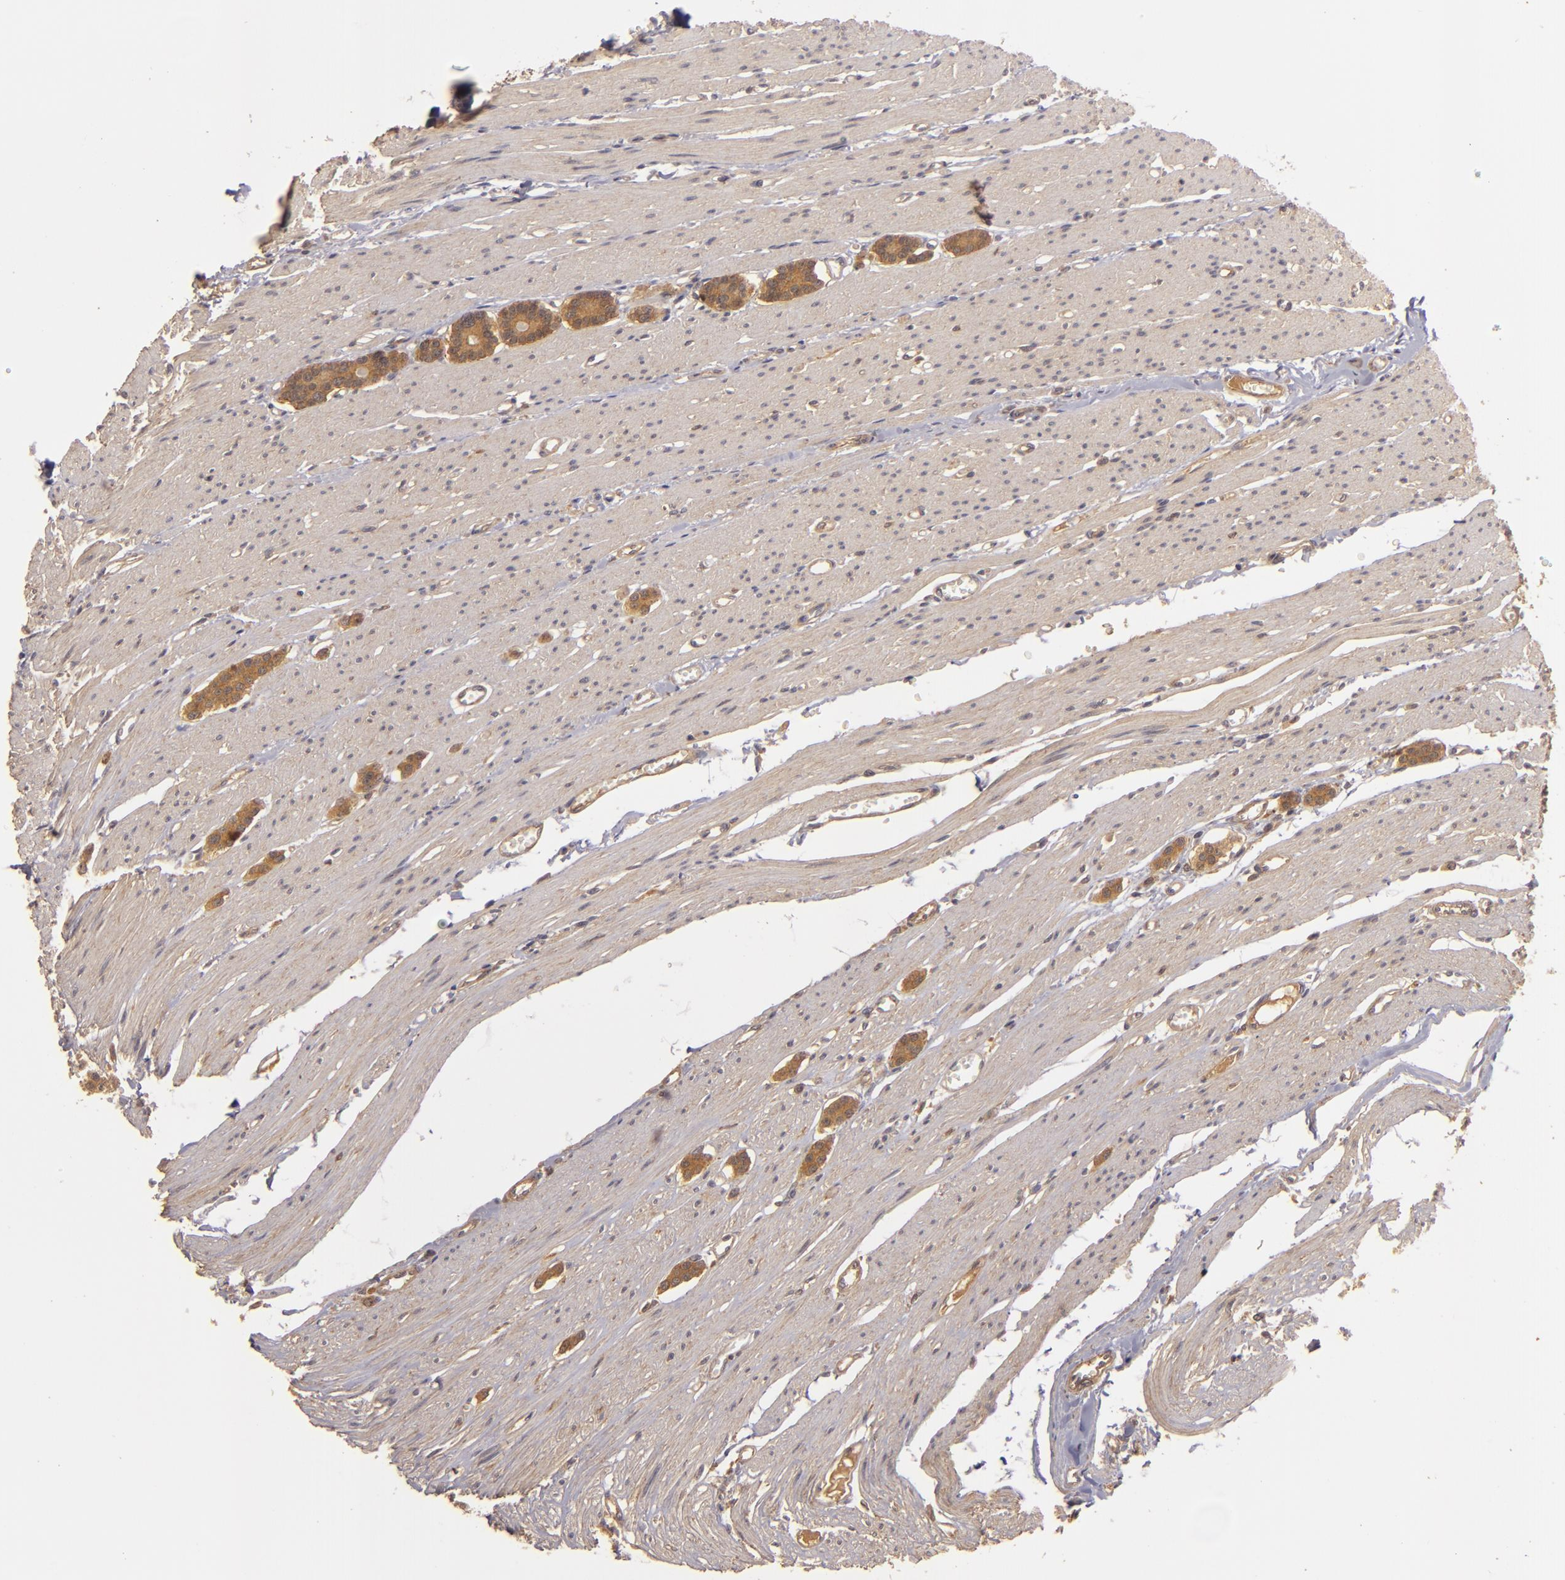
{"staining": {"intensity": "strong", "quantity": ">75%", "location": "cytoplasmic/membranous"}, "tissue": "carcinoid", "cell_type": "Tumor cells", "image_type": "cancer", "snomed": [{"axis": "morphology", "description": "Carcinoid, malignant, NOS"}, {"axis": "topography", "description": "Small intestine"}], "caption": "DAB immunohistochemical staining of human carcinoid (malignant) demonstrates strong cytoplasmic/membranous protein expression in approximately >75% of tumor cells.", "gene": "PRKCD", "patient": {"sex": "male", "age": 60}}